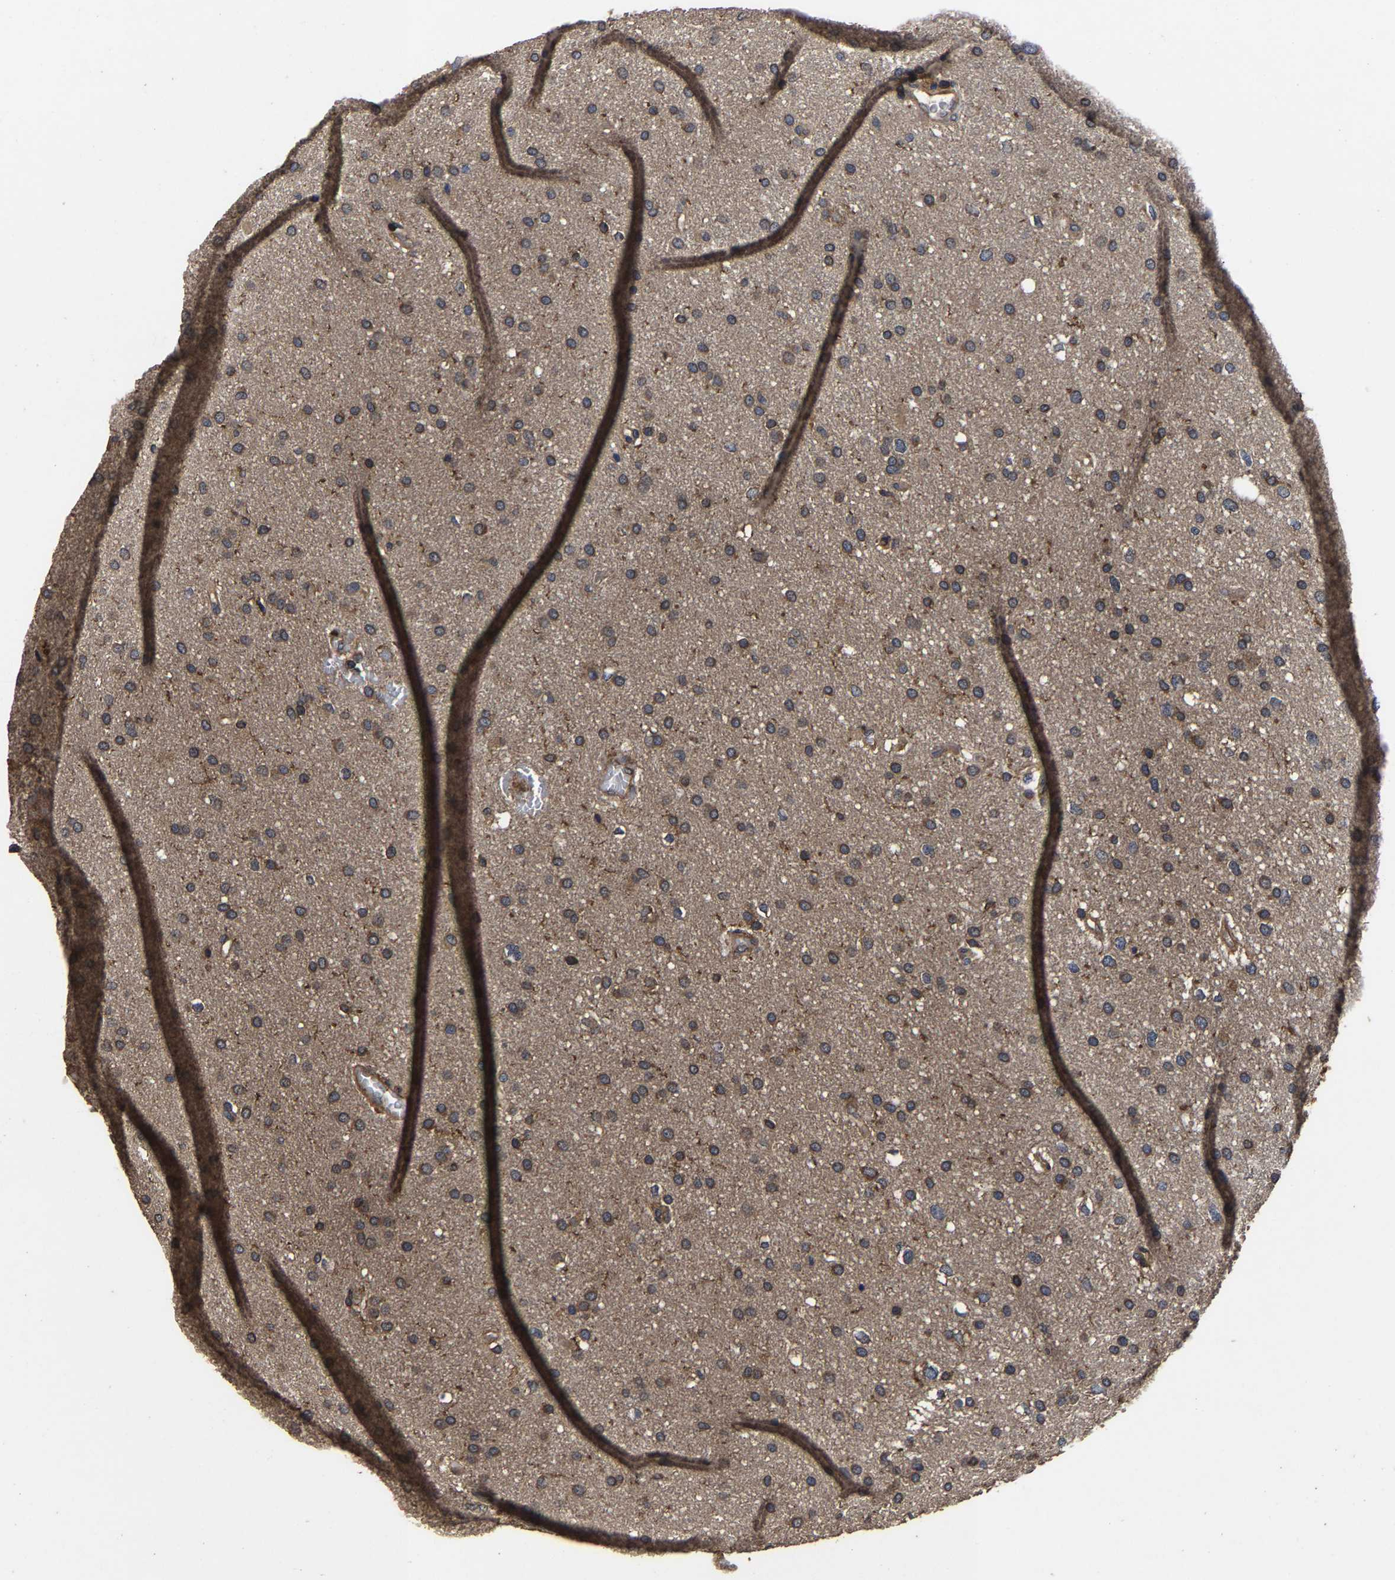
{"staining": {"intensity": "moderate", "quantity": ">75%", "location": "cytoplasmic/membranous"}, "tissue": "glioma", "cell_type": "Tumor cells", "image_type": "cancer", "snomed": [{"axis": "morphology", "description": "Glioma, malignant, Low grade"}, {"axis": "topography", "description": "Brain"}], "caption": "High-magnification brightfield microscopy of glioma stained with DAB (brown) and counterstained with hematoxylin (blue). tumor cells exhibit moderate cytoplasmic/membranous staining is appreciated in about>75% of cells. (DAB = brown stain, brightfield microscopy at high magnification).", "gene": "ITCH", "patient": {"sex": "female", "age": 37}}